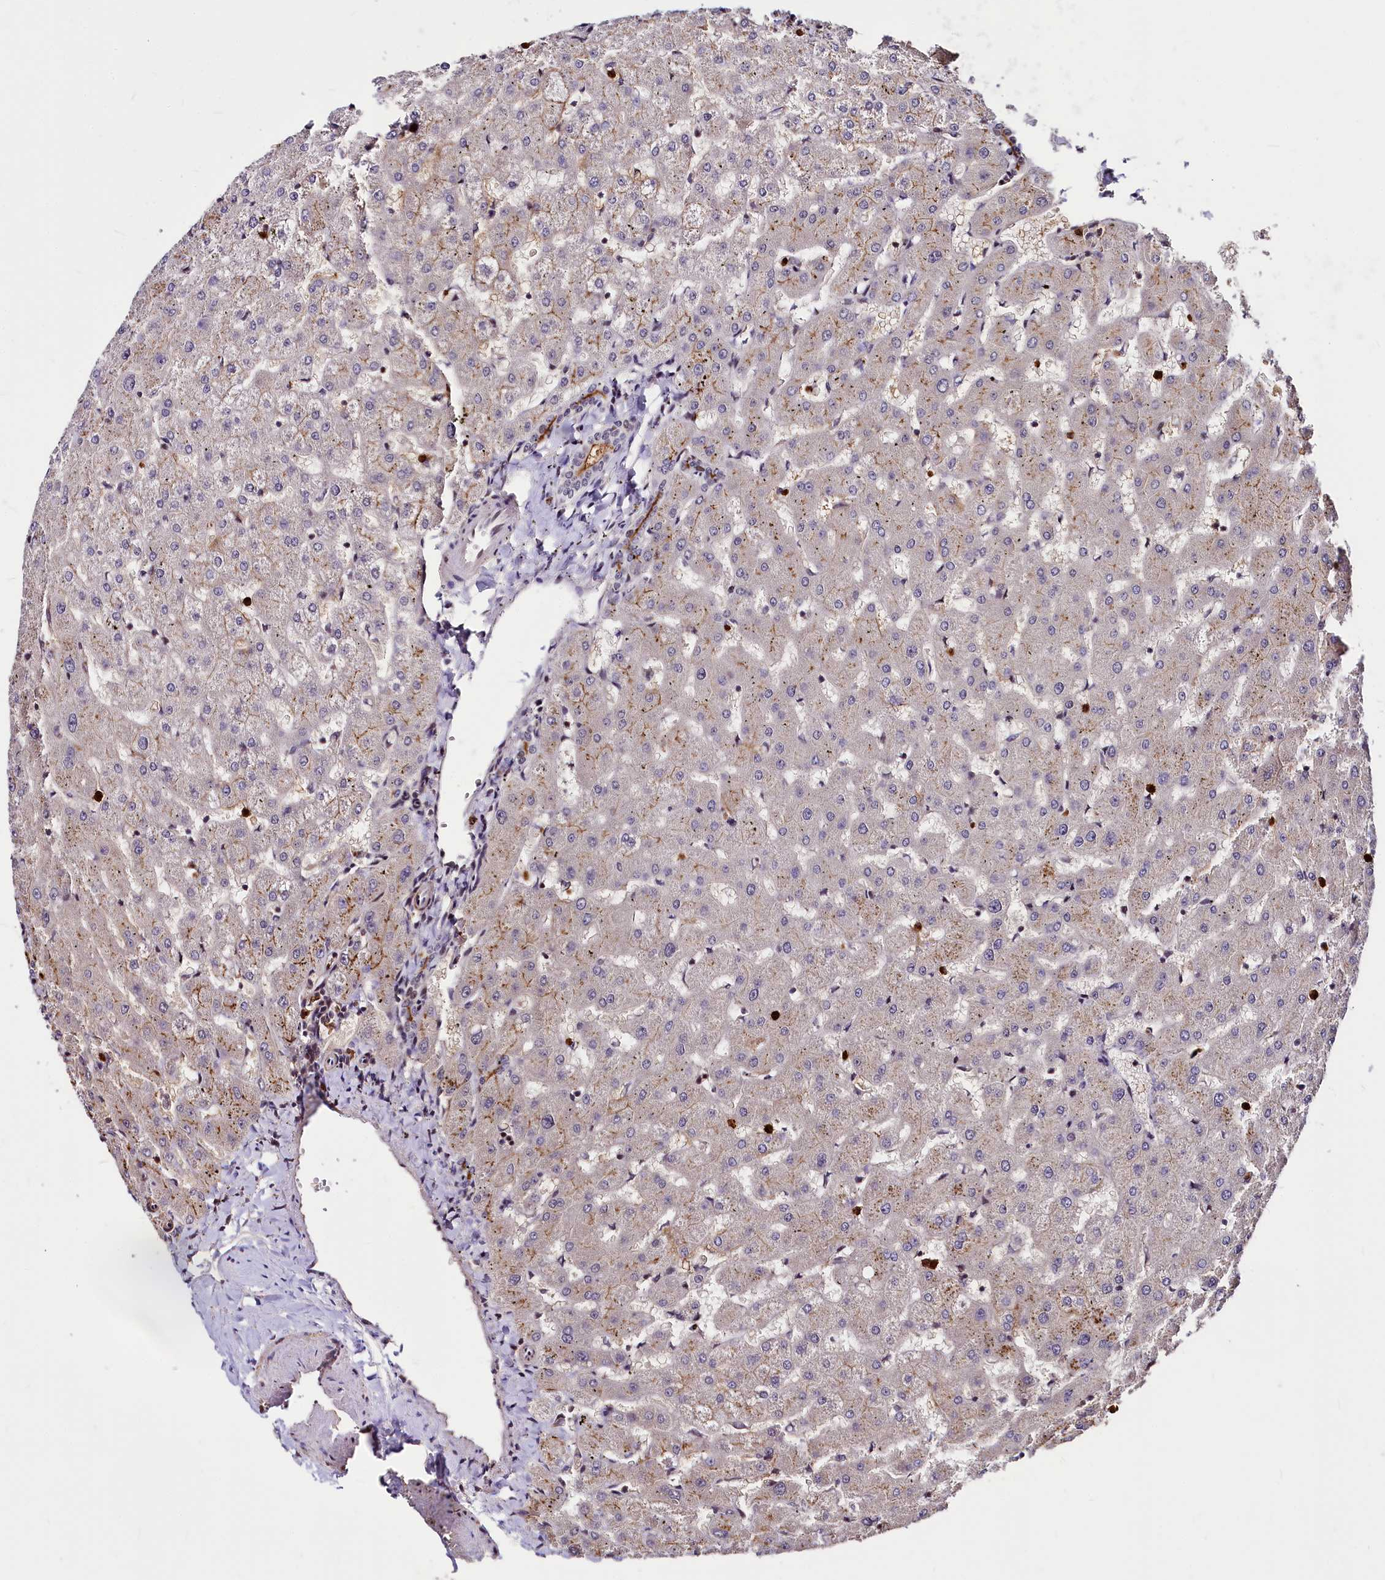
{"staining": {"intensity": "moderate", "quantity": "25%-75%", "location": "cytoplasmic/membranous"}, "tissue": "liver", "cell_type": "Cholangiocytes", "image_type": "normal", "snomed": [{"axis": "morphology", "description": "Normal tissue, NOS"}, {"axis": "topography", "description": "Liver"}], "caption": "A medium amount of moderate cytoplasmic/membranous expression is seen in about 25%-75% of cholangiocytes in unremarkable liver. (Brightfield microscopy of DAB IHC at high magnification).", "gene": "ATG101", "patient": {"sex": "female", "age": 63}}